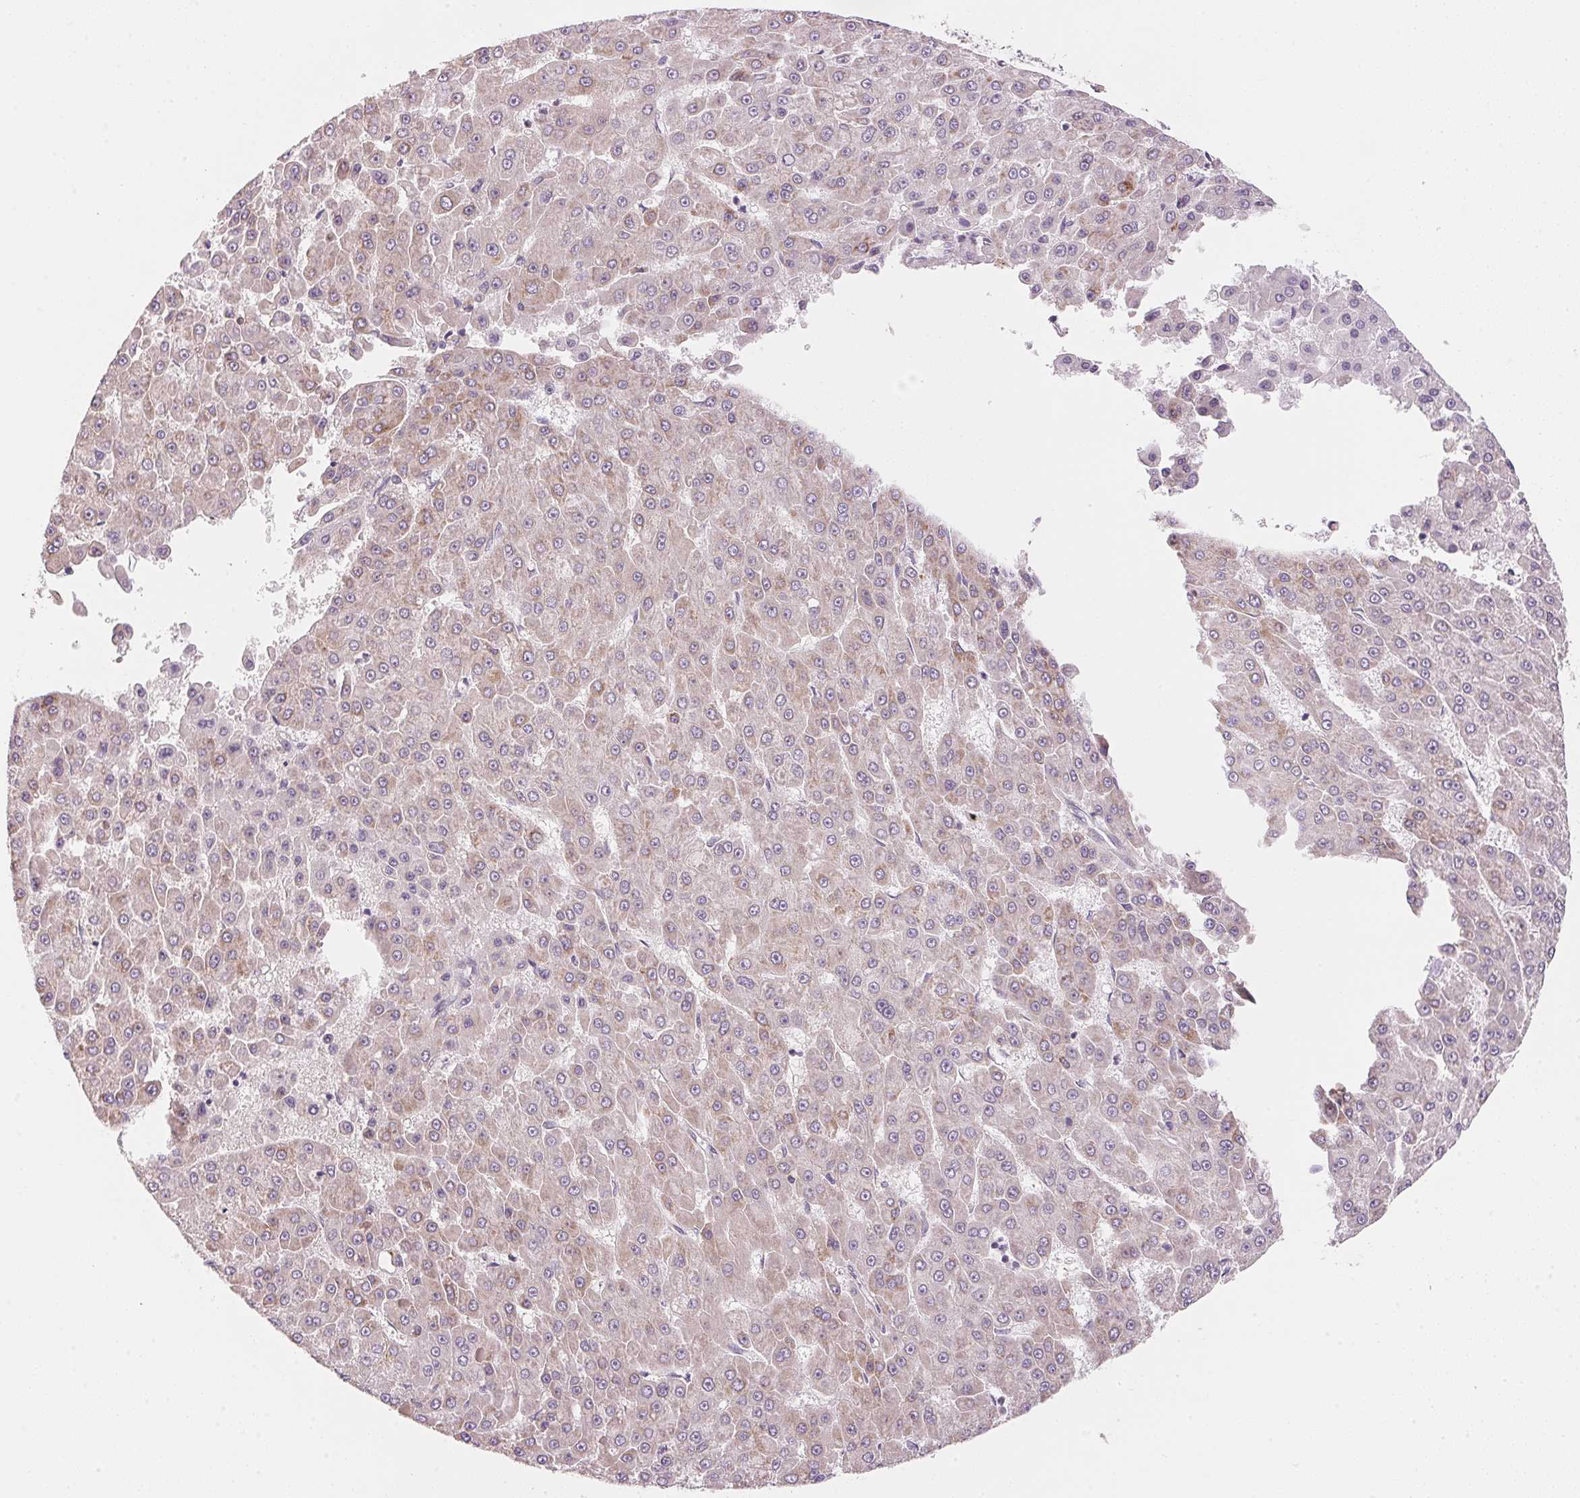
{"staining": {"intensity": "weak", "quantity": "25%-75%", "location": "cytoplasmic/membranous"}, "tissue": "liver cancer", "cell_type": "Tumor cells", "image_type": "cancer", "snomed": [{"axis": "morphology", "description": "Carcinoma, Hepatocellular, NOS"}, {"axis": "topography", "description": "Liver"}], "caption": "Liver cancer (hepatocellular carcinoma) tissue demonstrates weak cytoplasmic/membranous positivity in approximately 25%-75% of tumor cells, visualized by immunohistochemistry.", "gene": "BLOC1S2", "patient": {"sex": "male", "age": 78}}